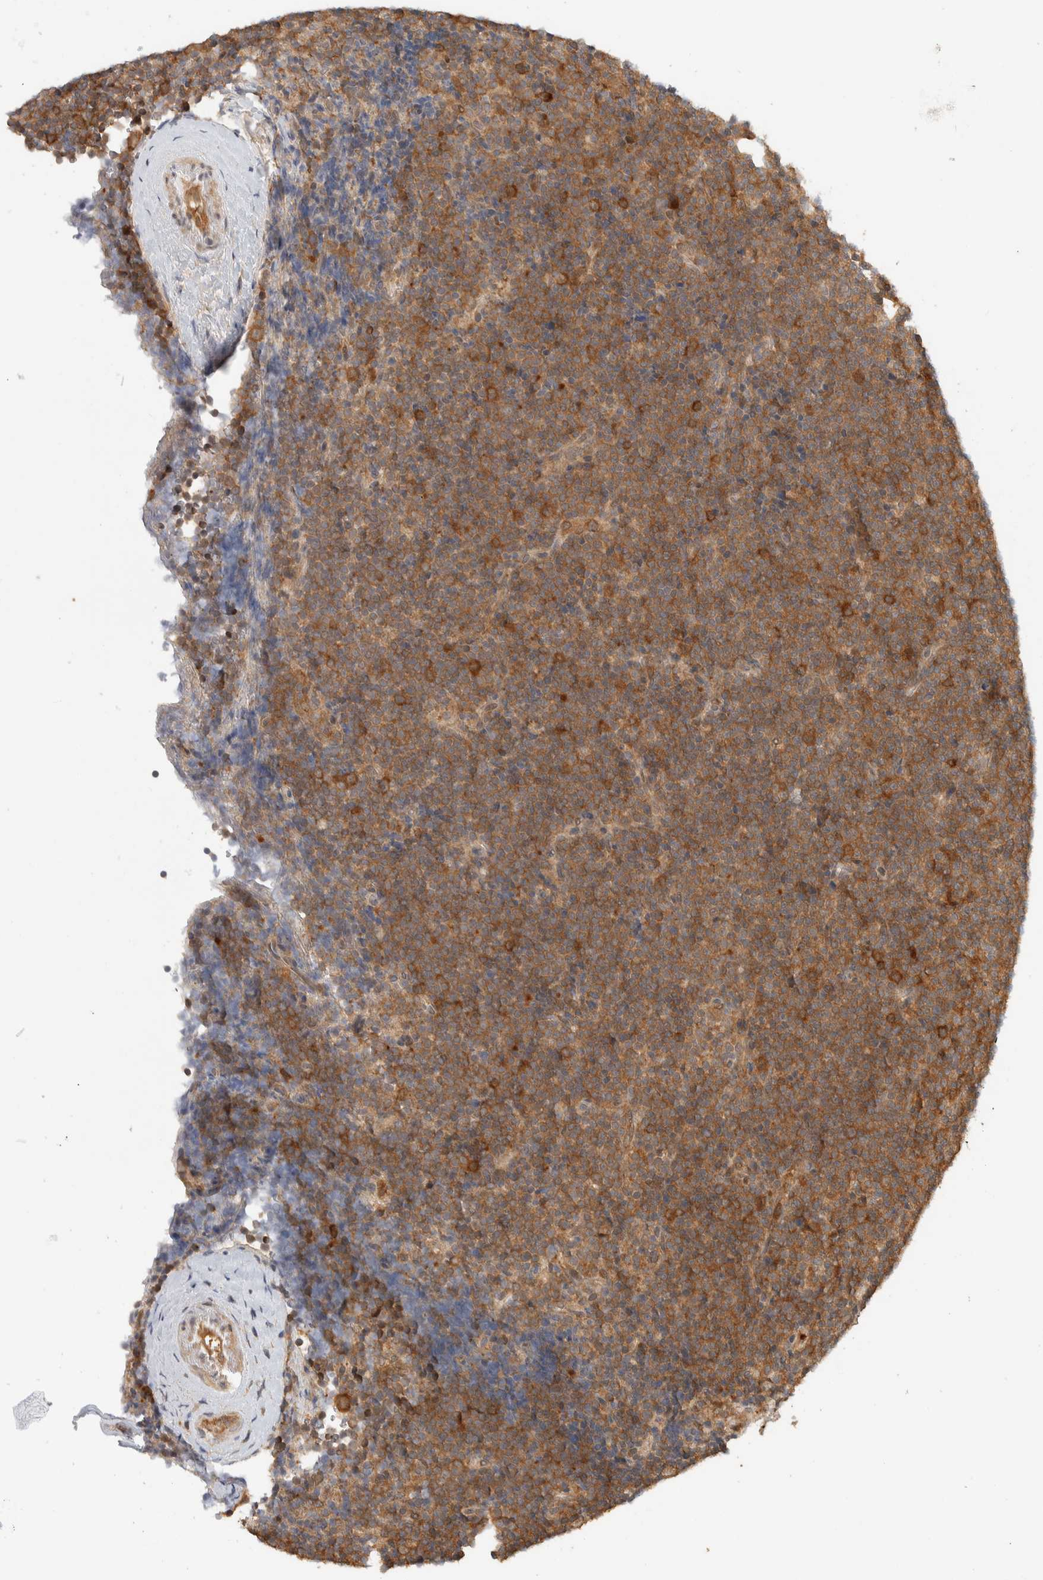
{"staining": {"intensity": "strong", "quantity": ">75%", "location": "cytoplasmic/membranous"}, "tissue": "lymphoma", "cell_type": "Tumor cells", "image_type": "cancer", "snomed": [{"axis": "morphology", "description": "Malignant lymphoma, non-Hodgkin's type, Low grade"}, {"axis": "topography", "description": "Lymph node"}], "caption": "Brown immunohistochemical staining in human lymphoma demonstrates strong cytoplasmic/membranous positivity in approximately >75% of tumor cells.", "gene": "ADSS2", "patient": {"sex": "female", "age": 67}}